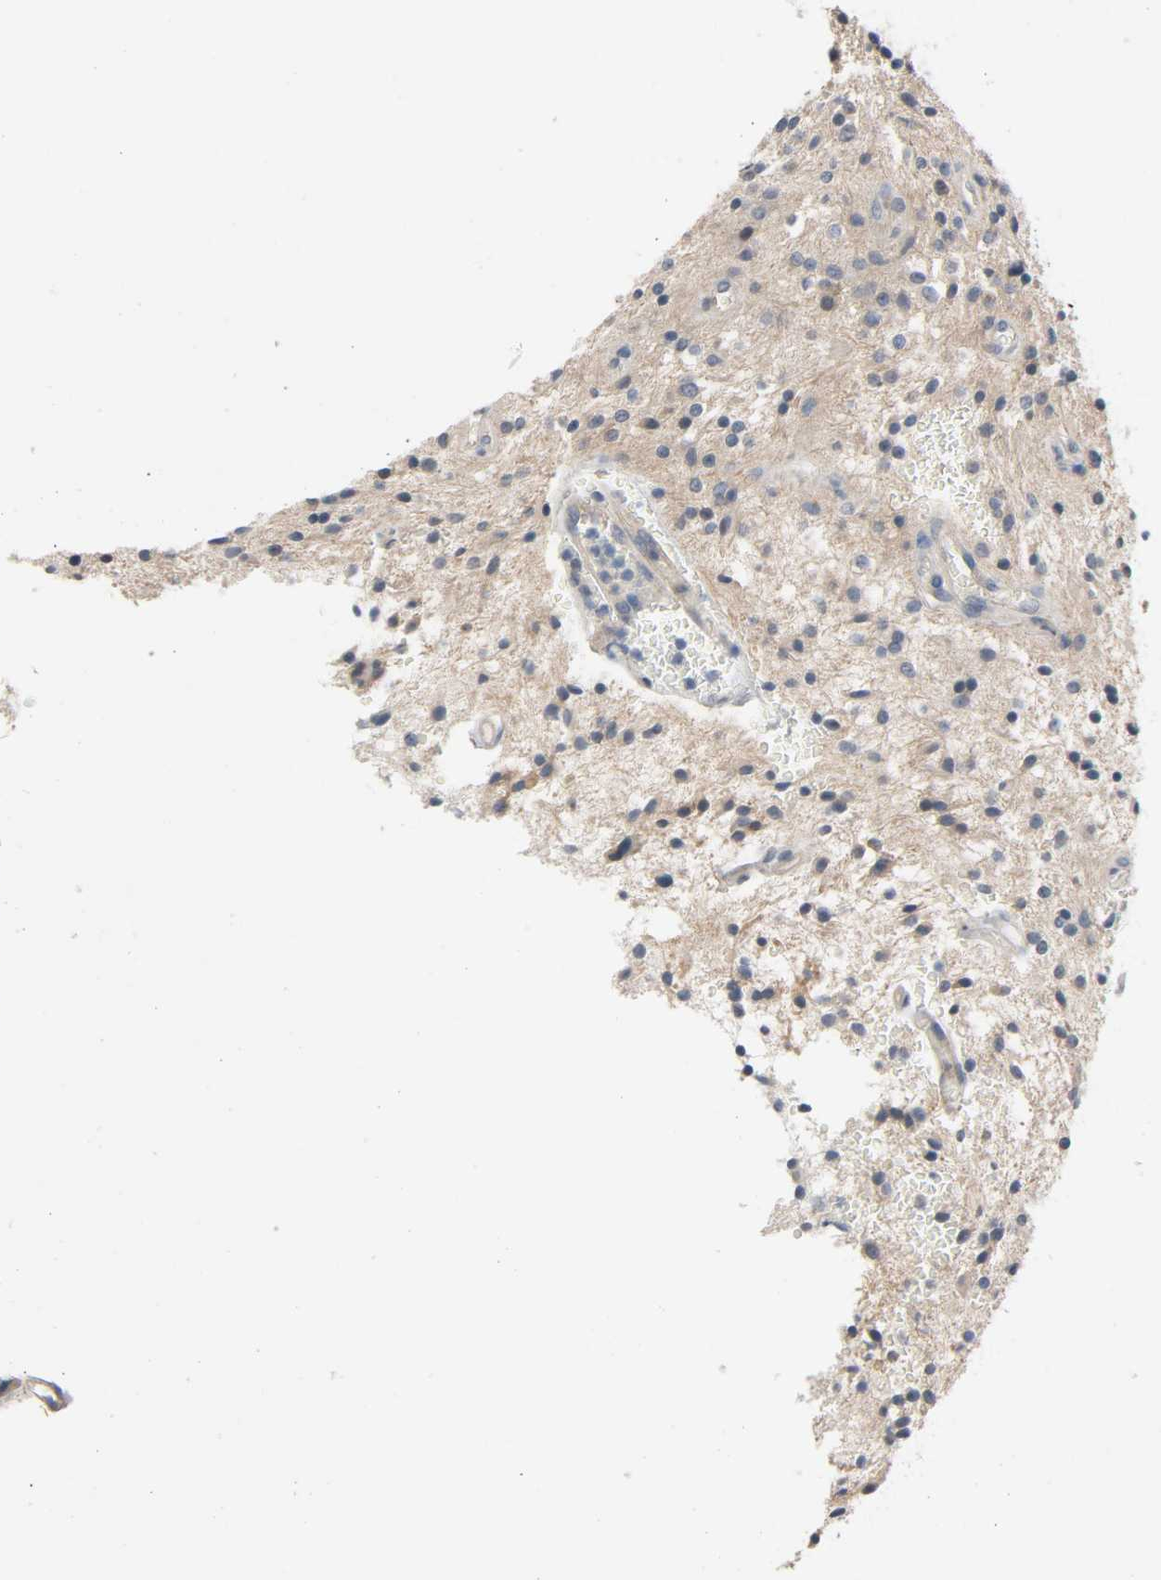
{"staining": {"intensity": "negative", "quantity": "none", "location": "none"}, "tissue": "glioma", "cell_type": "Tumor cells", "image_type": "cancer", "snomed": [{"axis": "morphology", "description": "Glioma, malignant, NOS"}, {"axis": "topography", "description": "Cerebellum"}], "caption": "There is no significant staining in tumor cells of glioma. (Immunohistochemistry (ihc), brightfield microscopy, high magnification).", "gene": "LIMCH1", "patient": {"sex": "female", "age": 10}}